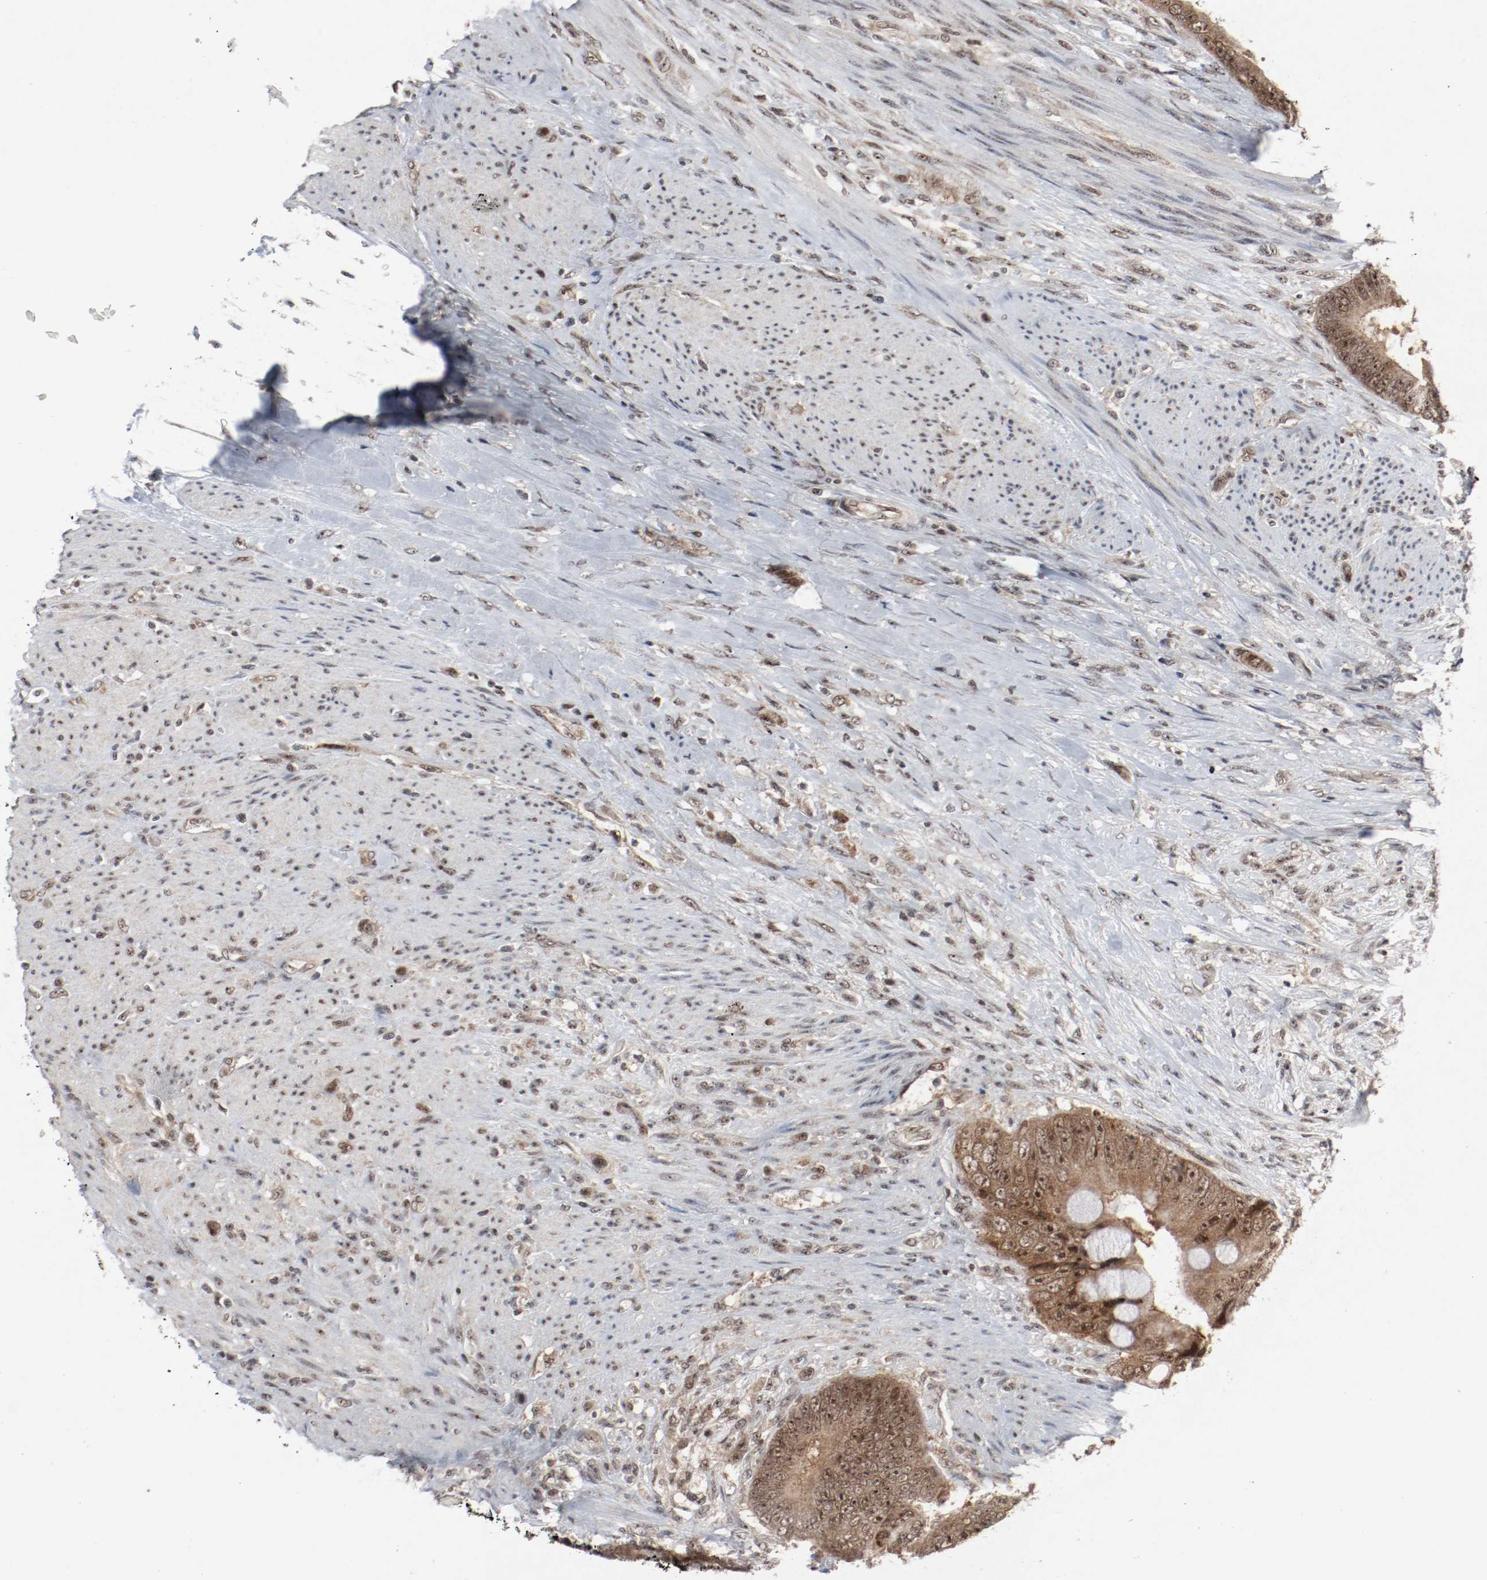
{"staining": {"intensity": "moderate", "quantity": ">75%", "location": "cytoplasmic/membranous,nuclear"}, "tissue": "colorectal cancer", "cell_type": "Tumor cells", "image_type": "cancer", "snomed": [{"axis": "morphology", "description": "Adenocarcinoma, NOS"}, {"axis": "topography", "description": "Rectum"}], "caption": "The immunohistochemical stain shows moderate cytoplasmic/membranous and nuclear positivity in tumor cells of adenocarcinoma (colorectal) tissue.", "gene": "CSNK2B", "patient": {"sex": "female", "age": 77}}